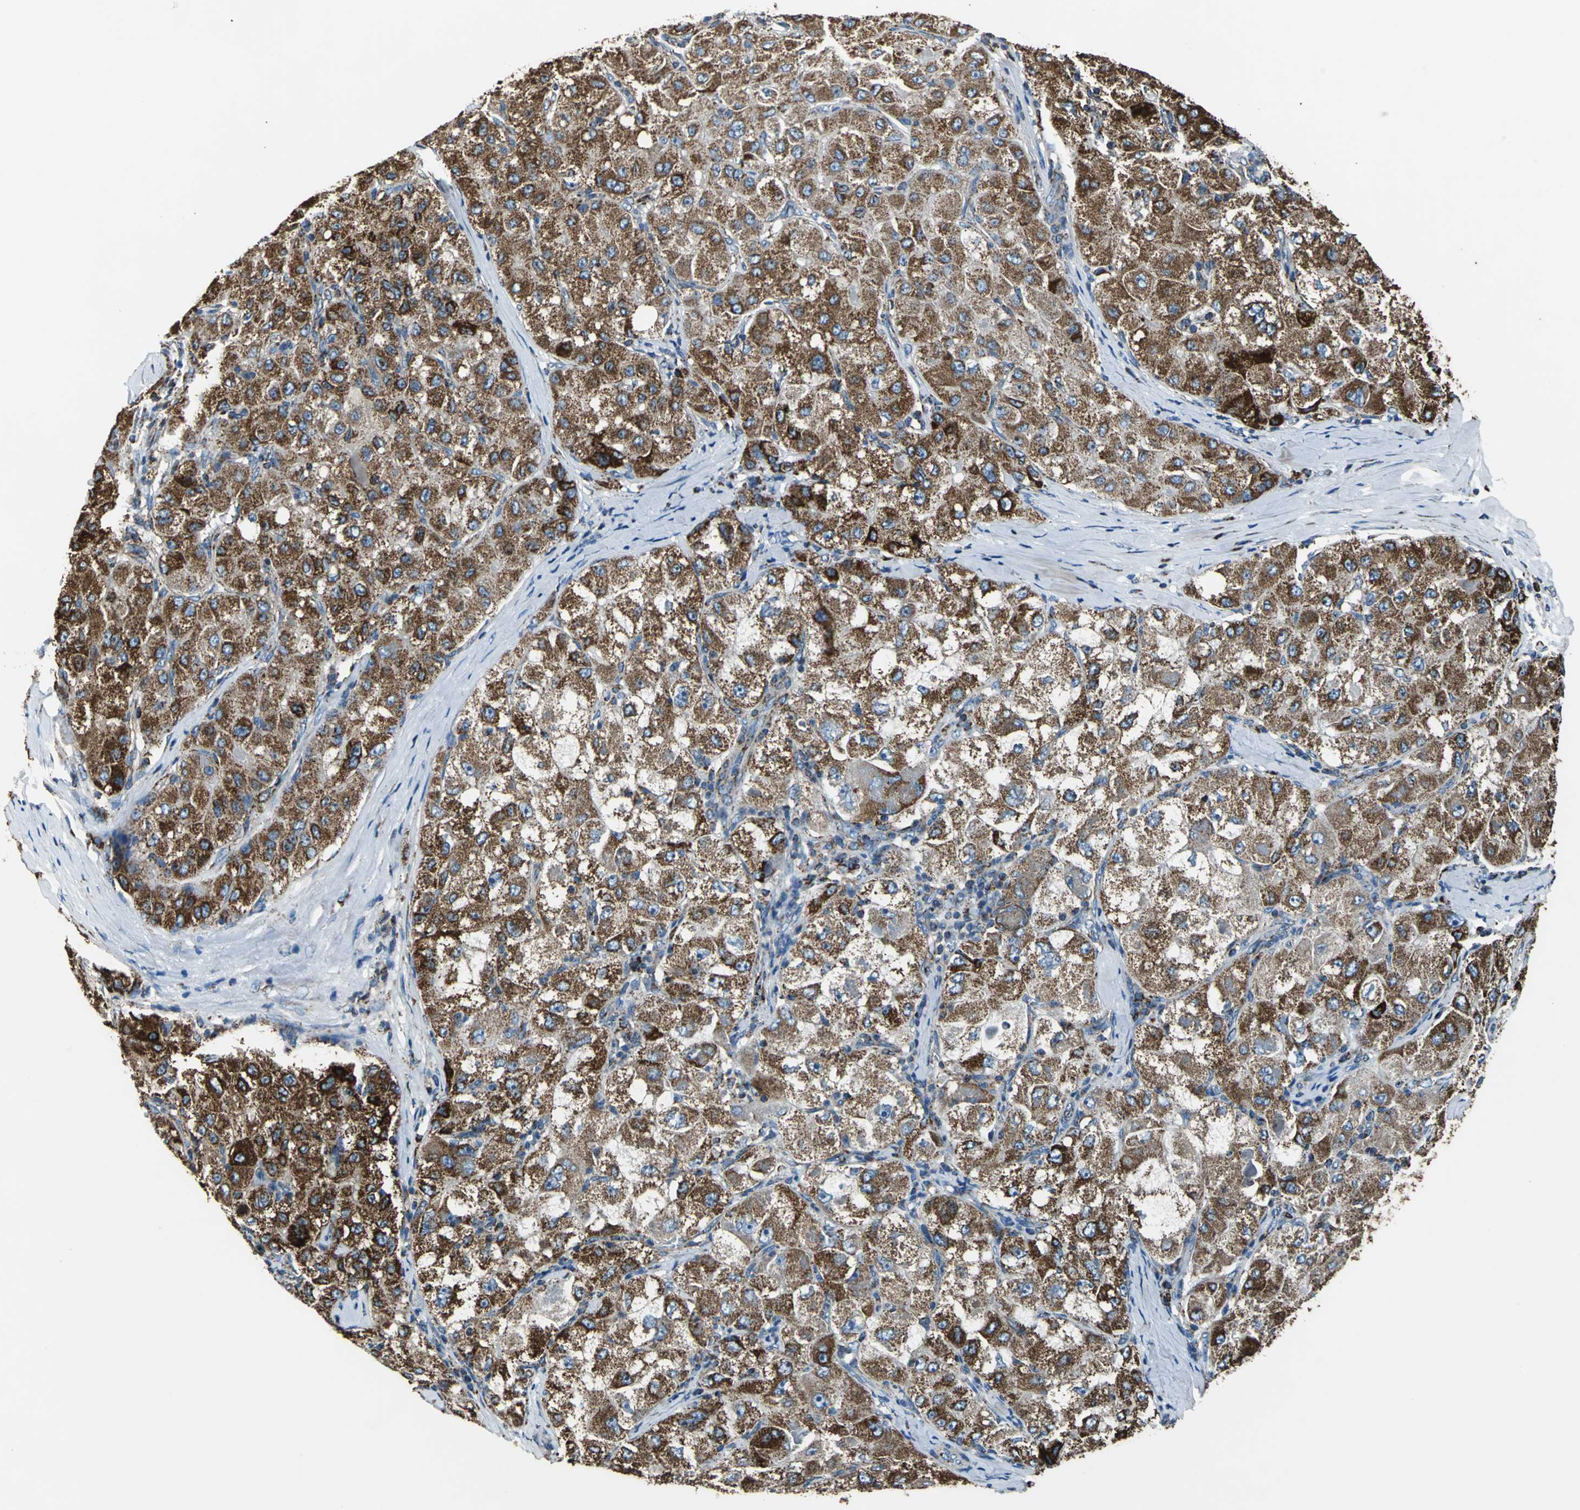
{"staining": {"intensity": "moderate", "quantity": ">75%", "location": "cytoplasmic/membranous"}, "tissue": "liver cancer", "cell_type": "Tumor cells", "image_type": "cancer", "snomed": [{"axis": "morphology", "description": "Carcinoma, Hepatocellular, NOS"}, {"axis": "topography", "description": "Liver"}], "caption": "Hepatocellular carcinoma (liver) tissue displays moderate cytoplasmic/membranous expression in about >75% of tumor cells, visualized by immunohistochemistry.", "gene": "ECH1", "patient": {"sex": "male", "age": 80}}